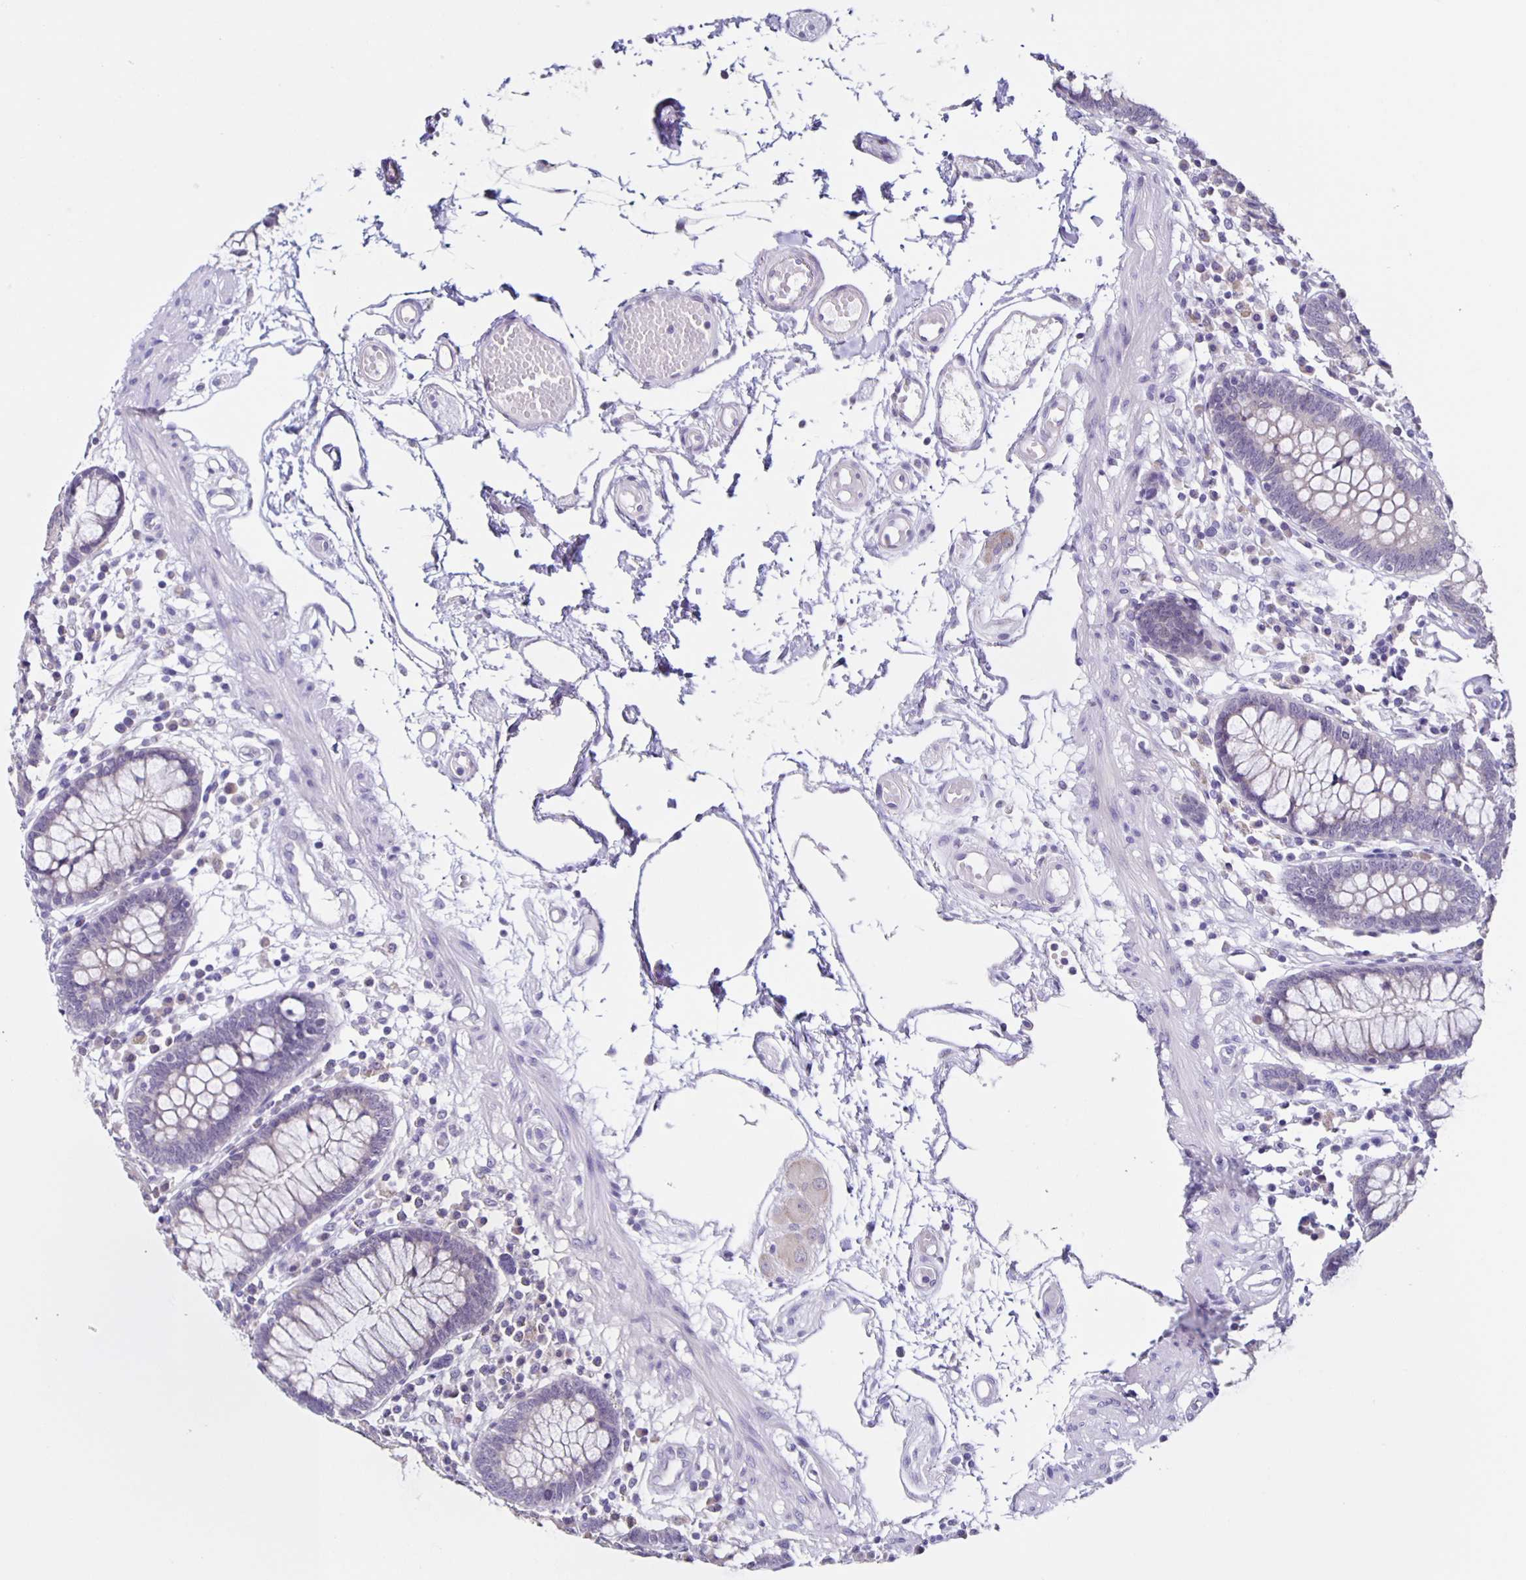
{"staining": {"intensity": "negative", "quantity": "none", "location": "none"}, "tissue": "colon", "cell_type": "Endothelial cells", "image_type": "normal", "snomed": [{"axis": "morphology", "description": "Normal tissue, NOS"}, {"axis": "morphology", "description": "Adenocarcinoma, NOS"}, {"axis": "topography", "description": "Colon"}], "caption": "High magnification brightfield microscopy of unremarkable colon stained with DAB (brown) and counterstained with hematoxylin (blue): endothelial cells show no significant positivity. (DAB IHC, high magnification).", "gene": "SLC12A3", "patient": {"sex": "male", "age": 83}}